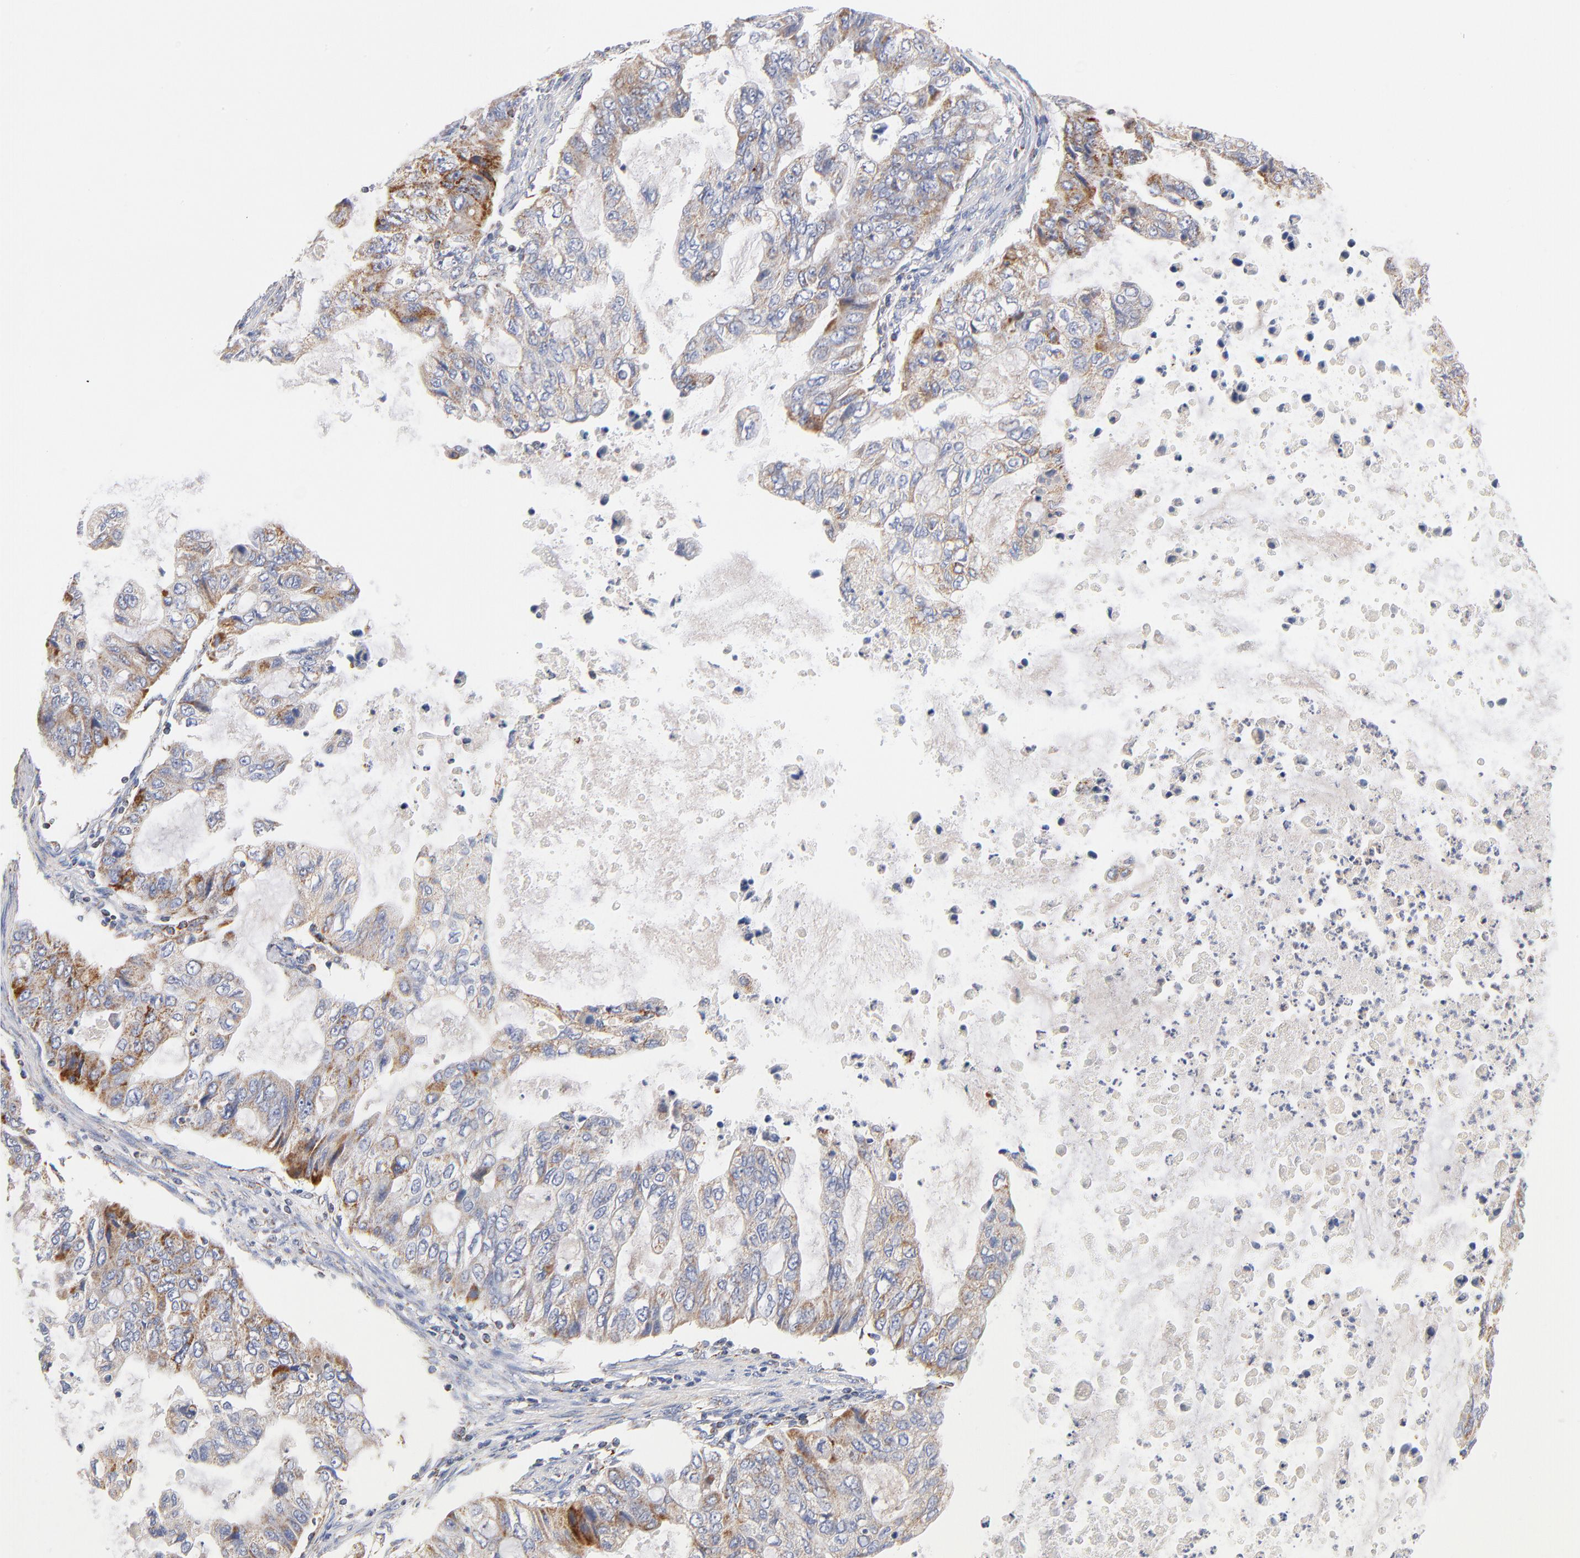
{"staining": {"intensity": "weak", "quantity": "25%-75%", "location": "cytoplasmic/membranous"}, "tissue": "stomach cancer", "cell_type": "Tumor cells", "image_type": "cancer", "snomed": [{"axis": "morphology", "description": "Adenocarcinoma, NOS"}, {"axis": "topography", "description": "Stomach, upper"}], "caption": "Weak cytoplasmic/membranous protein staining is seen in about 25%-75% of tumor cells in stomach adenocarcinoma.", "gene": "DLAT", "patient": {"sex": "female", "age": 52}}